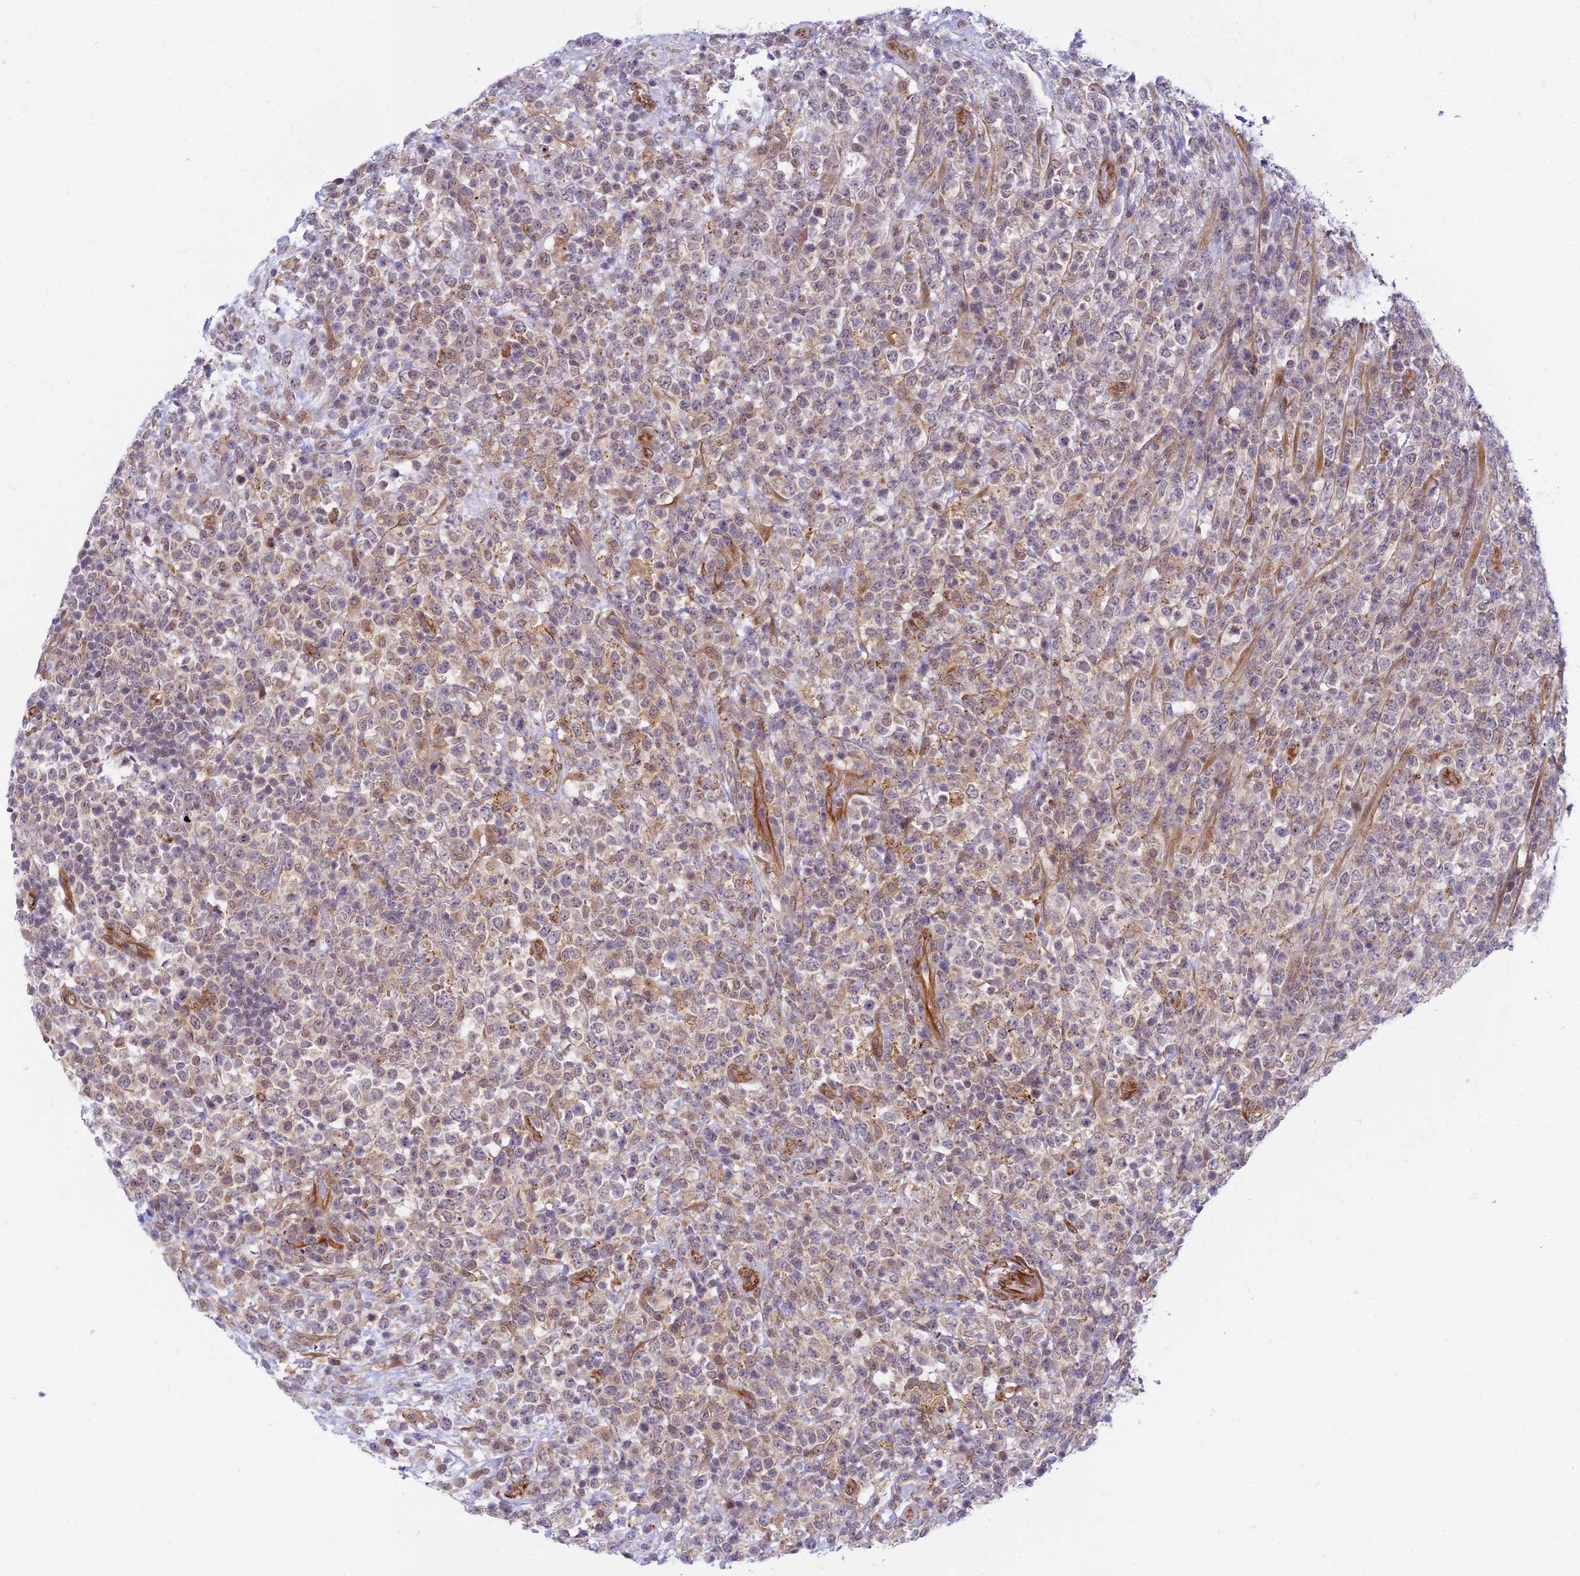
{"staining": {"intensity": "weak", "quantity": "25%-75%", "location": "cytoplasmic/membranous"}, "tissue": "lymphoma", "cell_type": "Tumor cells", "image_type": "cancer", "snomed": [{"axis": "morphology", "description": "Malignant lymphoma, non-Hodgkin's type, High grade"}, {"axis": "topography", "description": "Colon"}], "caption": "Brown immunohistochemical staining in lymphoma exhibits weak cytoplasmic/membranous expression in about 25%-75% of tumor cells.", "gene": "SAPCD2", "patient": {"sex": "female", "age": 53}}